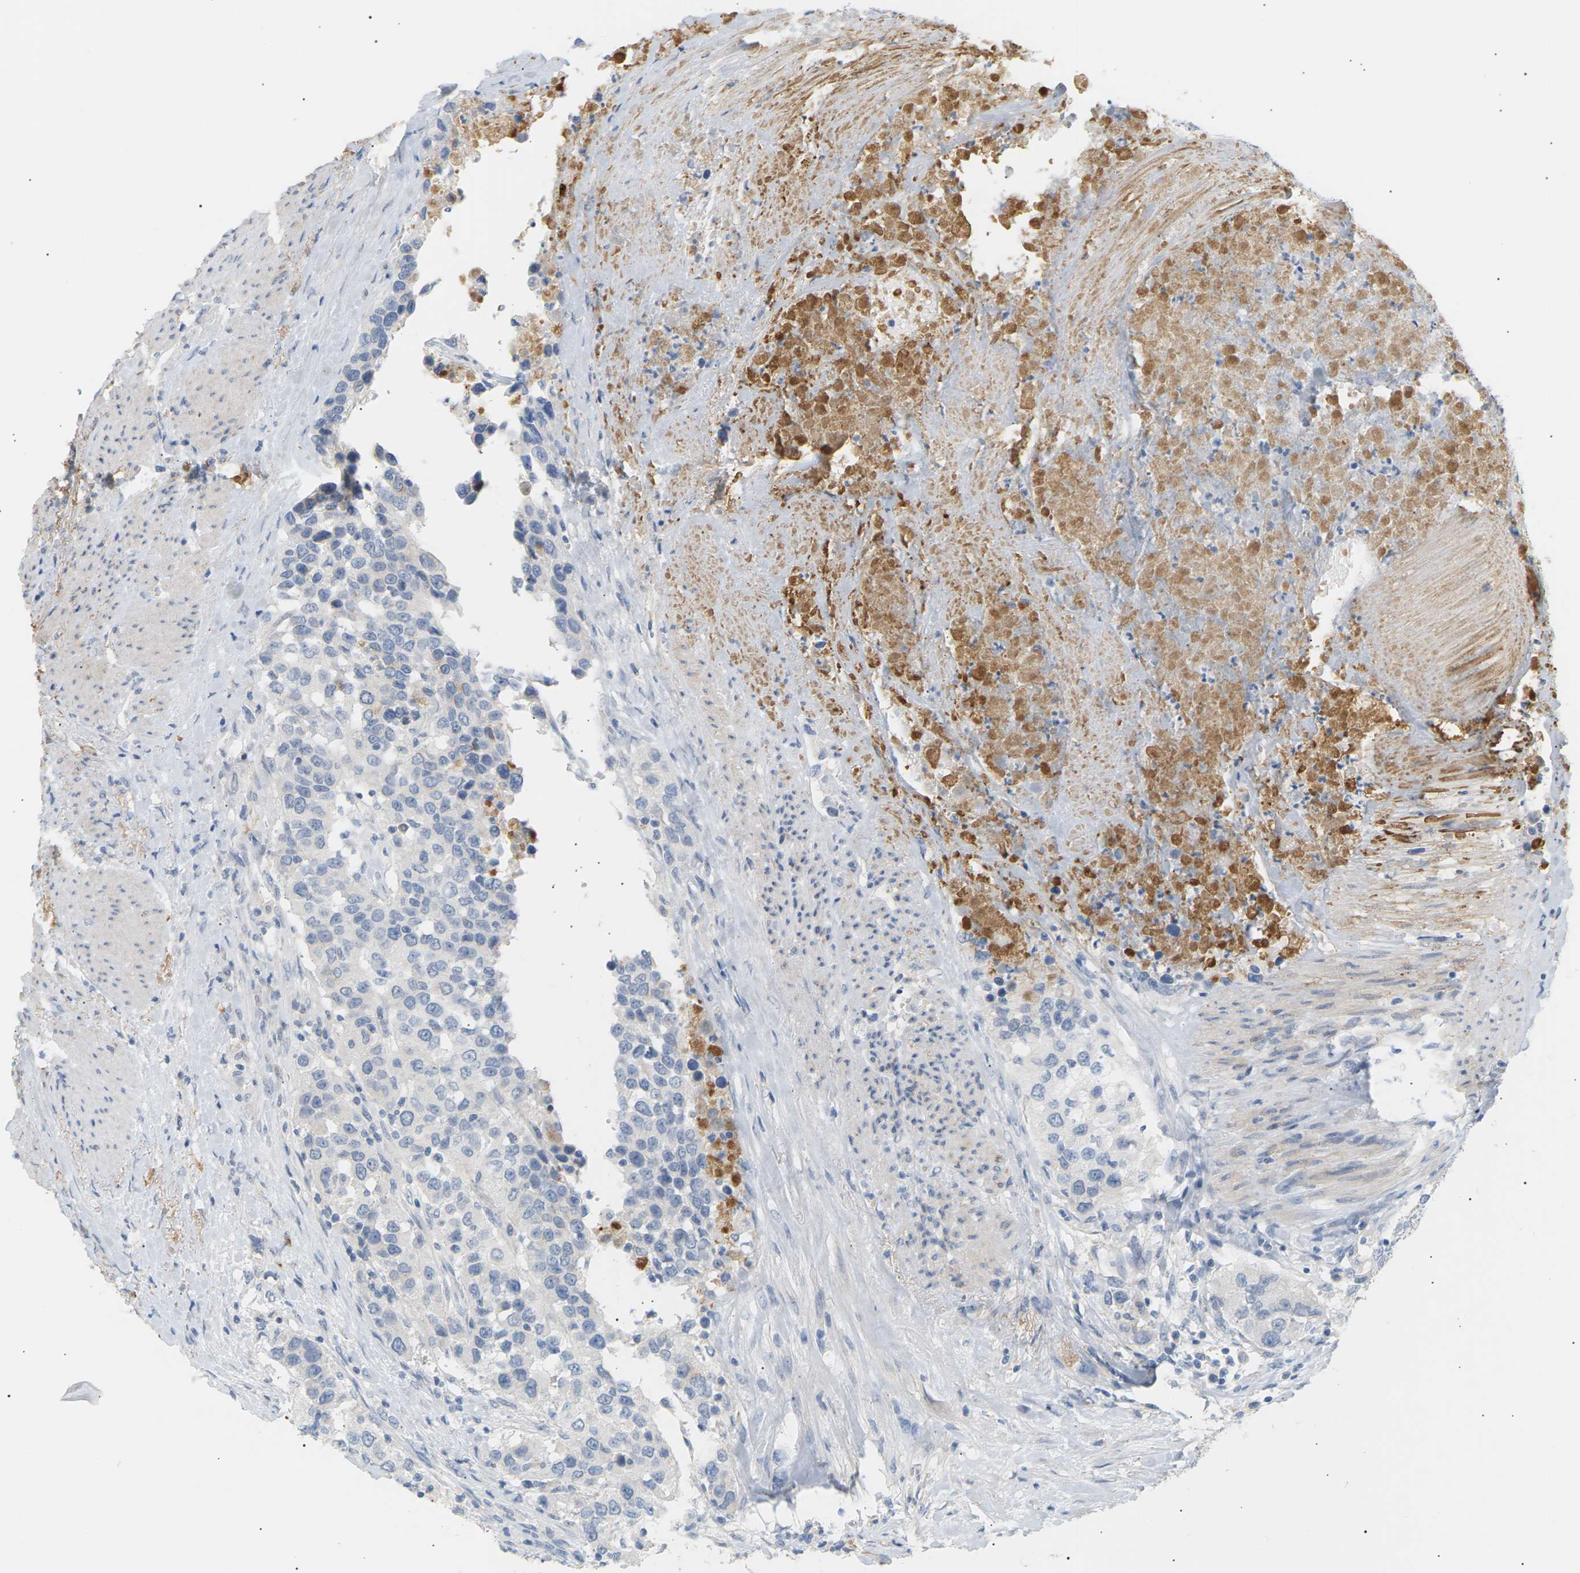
{"staining": {"intensity": "negative", "quantity": "none", "location": "none"}, "tissue": "urothelial cancer", "cell_type": "Tumor cells", "image_type": "cancer", "snomed": [{"axis": "morphology", "description": "Urothelial carcinoma, High grade"}, {"axis": "topography", "description": "Urinary bladder"}], "caption": "This is a photomicrograph of immunohistochemistry (IHC) staining of urothelial carcinoma (high-grade), which shows no staining in tumor cells.", "gene": "CLU", "patient": {"sex": "female", "age": 80}}